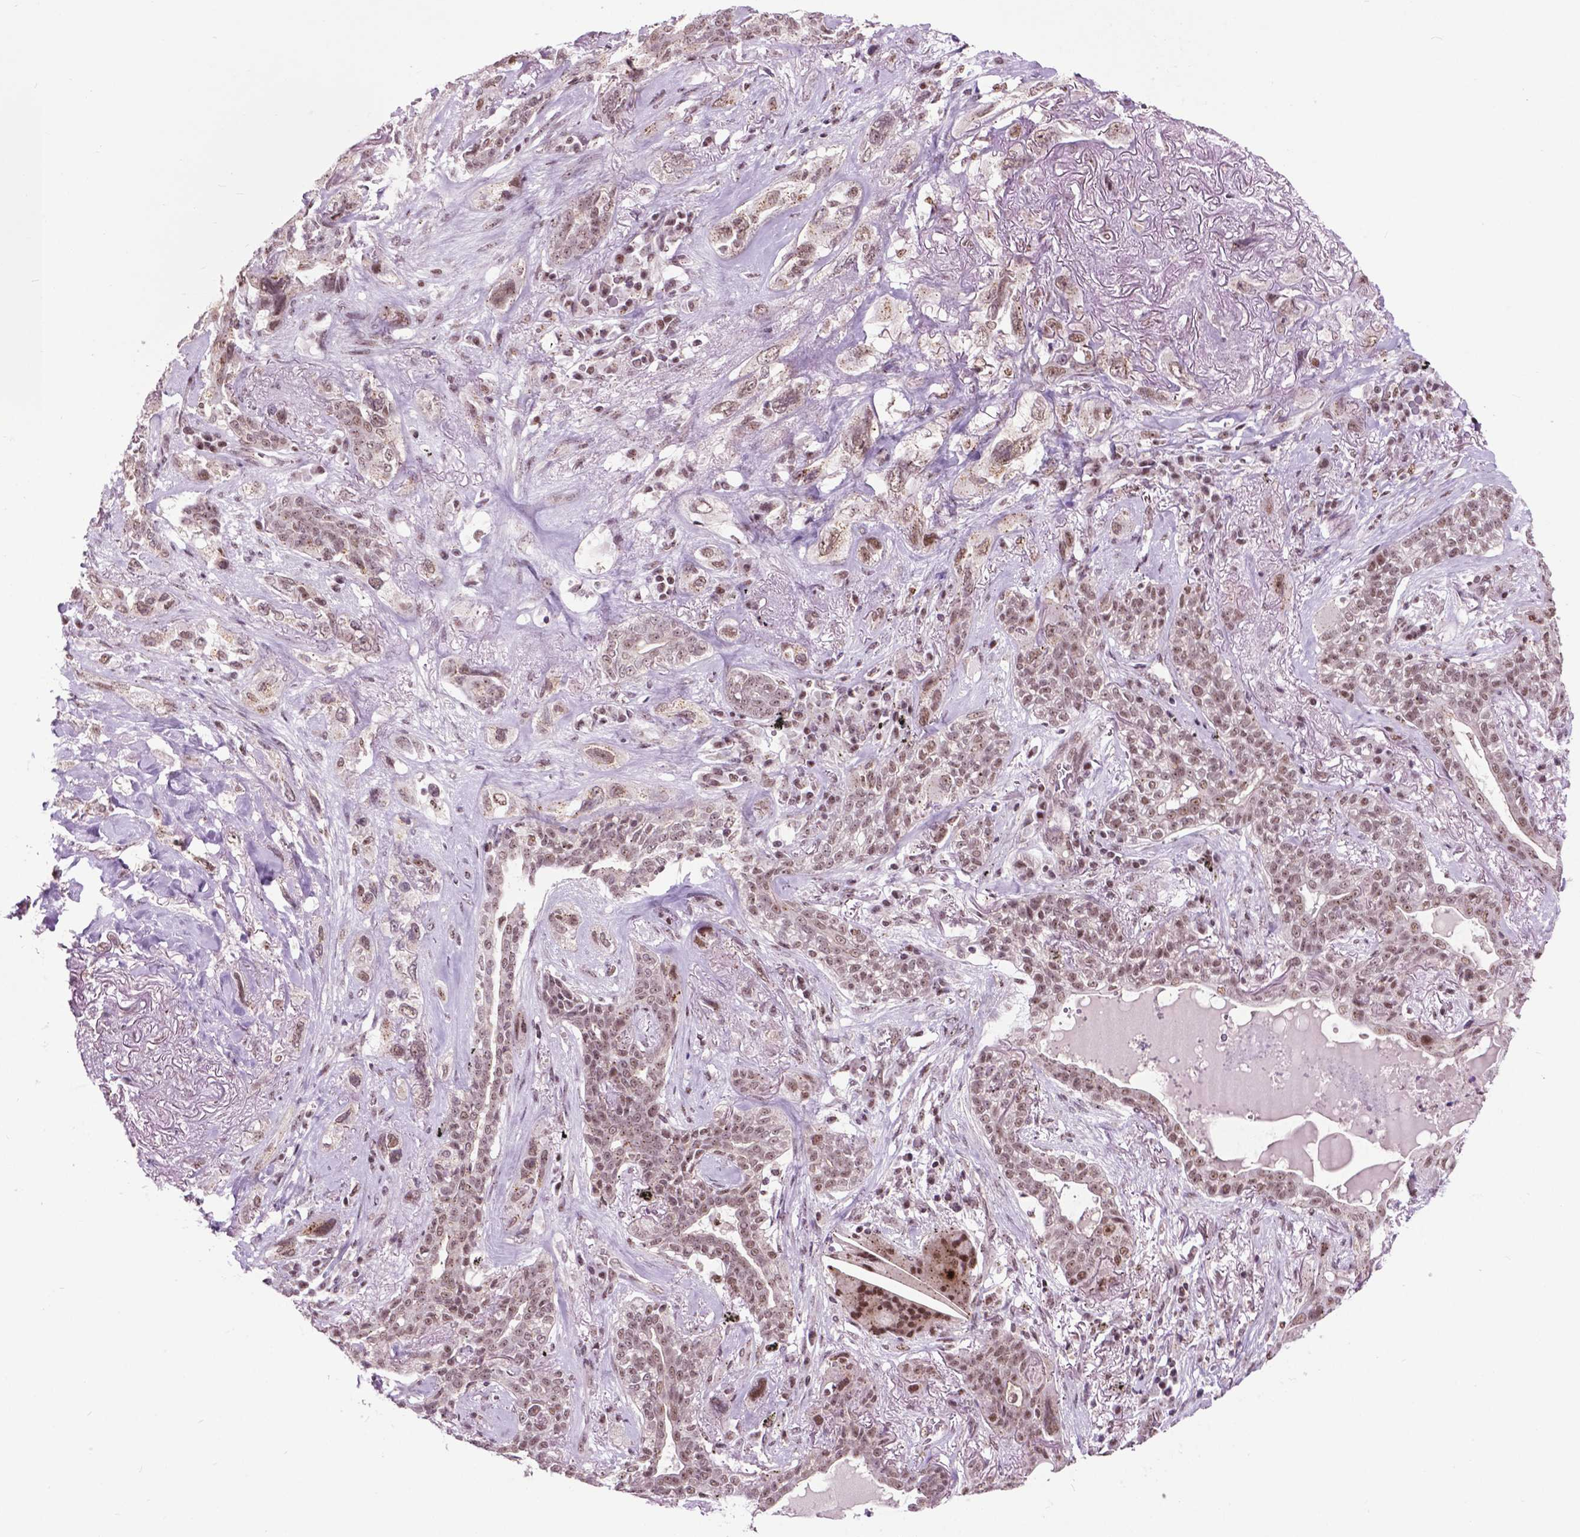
{"staining": {"intensity": "weak", "quantity": ">75%", "location": "nuclear"}, "tissue": "lung cancer", "cell_type": "Tumor cells", "image_type": "cancer", "snomed": [{"axis": "morphology", "description": "Squamous cell carcinoma, NOS"}, {"axis": "topography", "description": "Lung"}], "caption": "The photomicrograph displays a brown stain indicating the presence of a protein in the nuclear of tumor cells in lung cancer (squamous cell carcinoma). Nuclei are stained in blue.", "gene": "EAF1", "patient": {"sex": "female", "age": 70}}